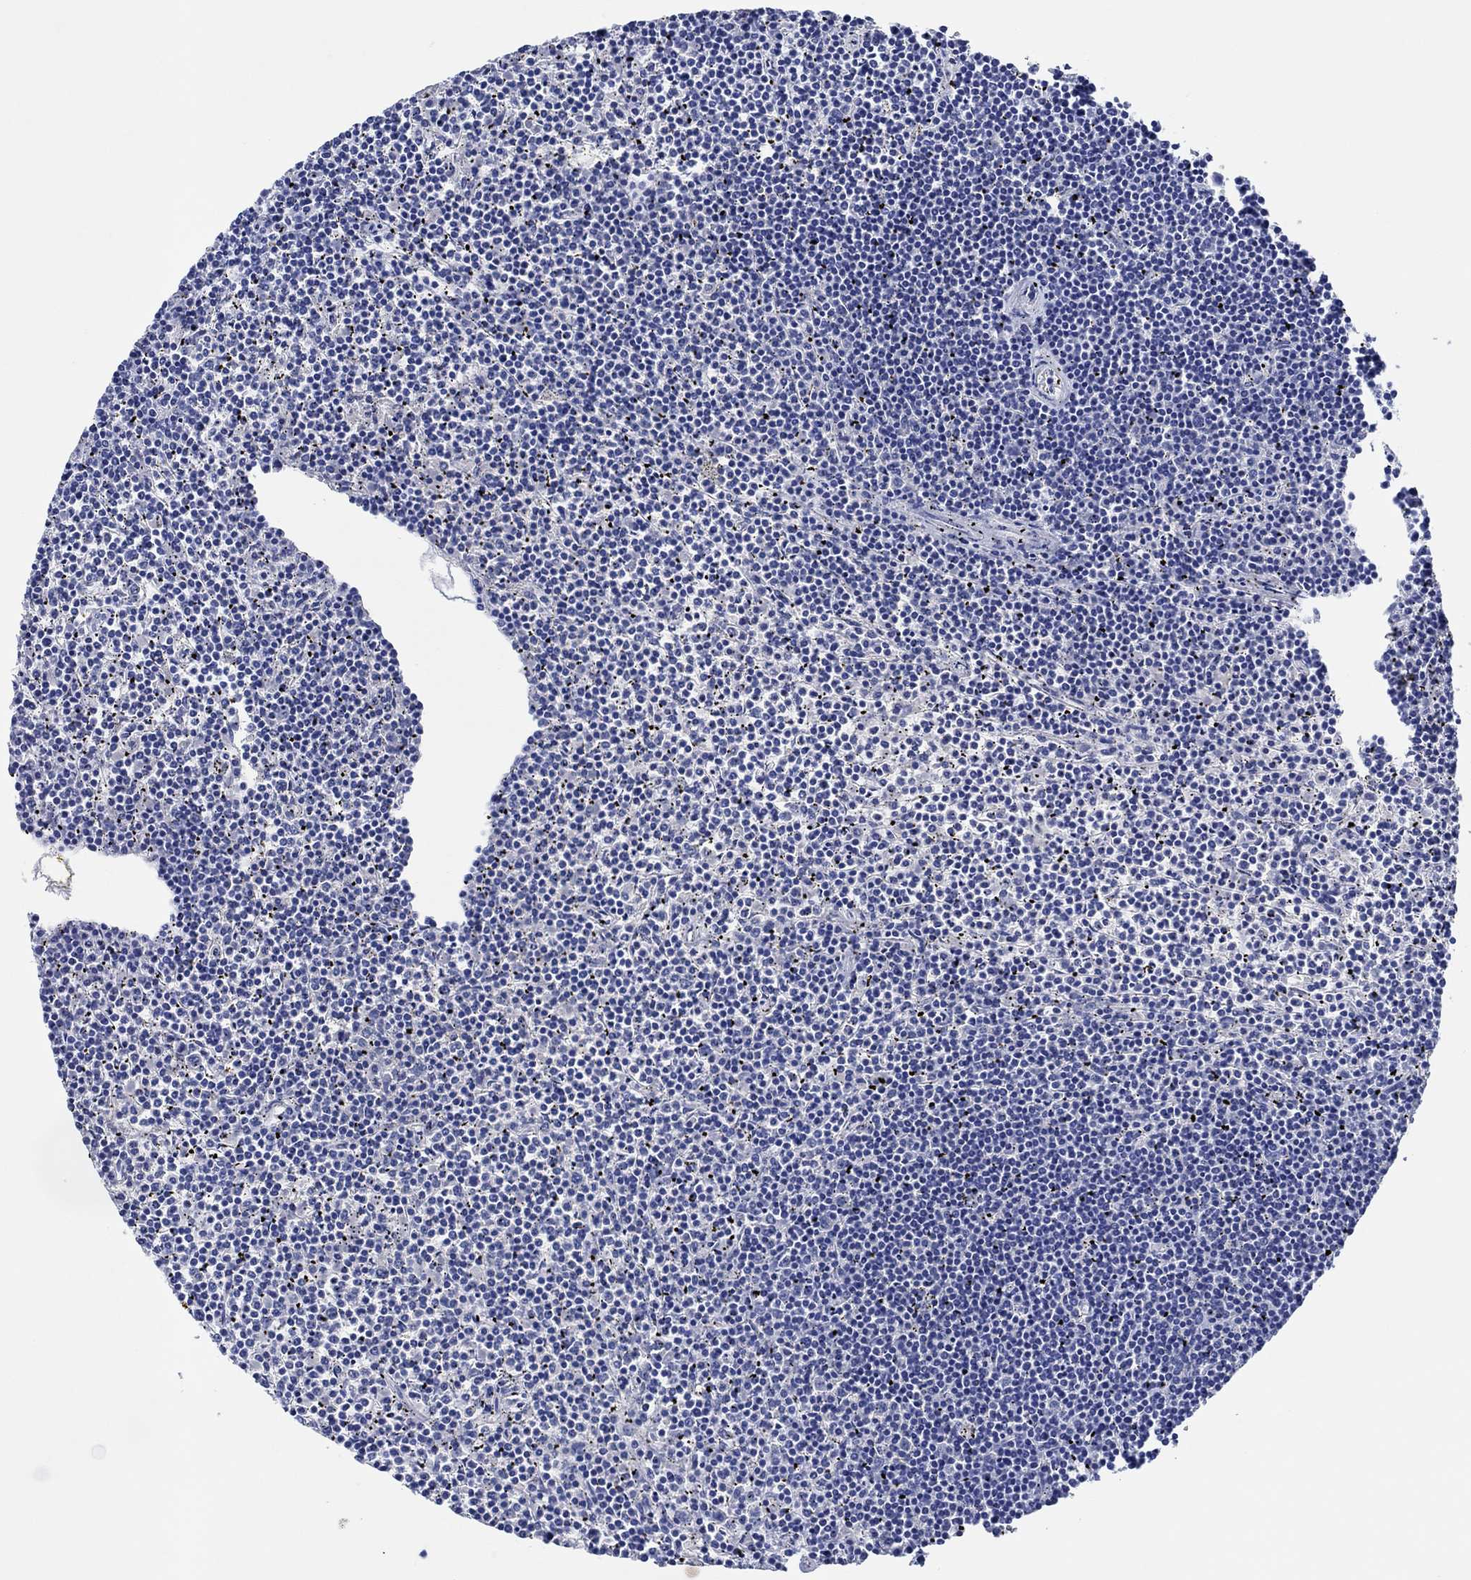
{"staining": {"intensity": "negative", "quantity": "none", "location": "none"}, "tissue": "lymphoma", "cell_type": "Tumor cells", "image_type": "cancer", "snomed": [{"axis": "morphology", "description": "Malignant lymphoma, non-Hodgkin's type, Low grade"}, {"axis": "topography", "description": "Spleen"}], "caption": "High magnification brightfield microscopy of lymphoma stained with DAB (brown) and counterstained with hematoxylin (blue): tumor cells show no significant expression.", "gene": "CPNE6", "patient": {"sex": "female", "age": 19}}